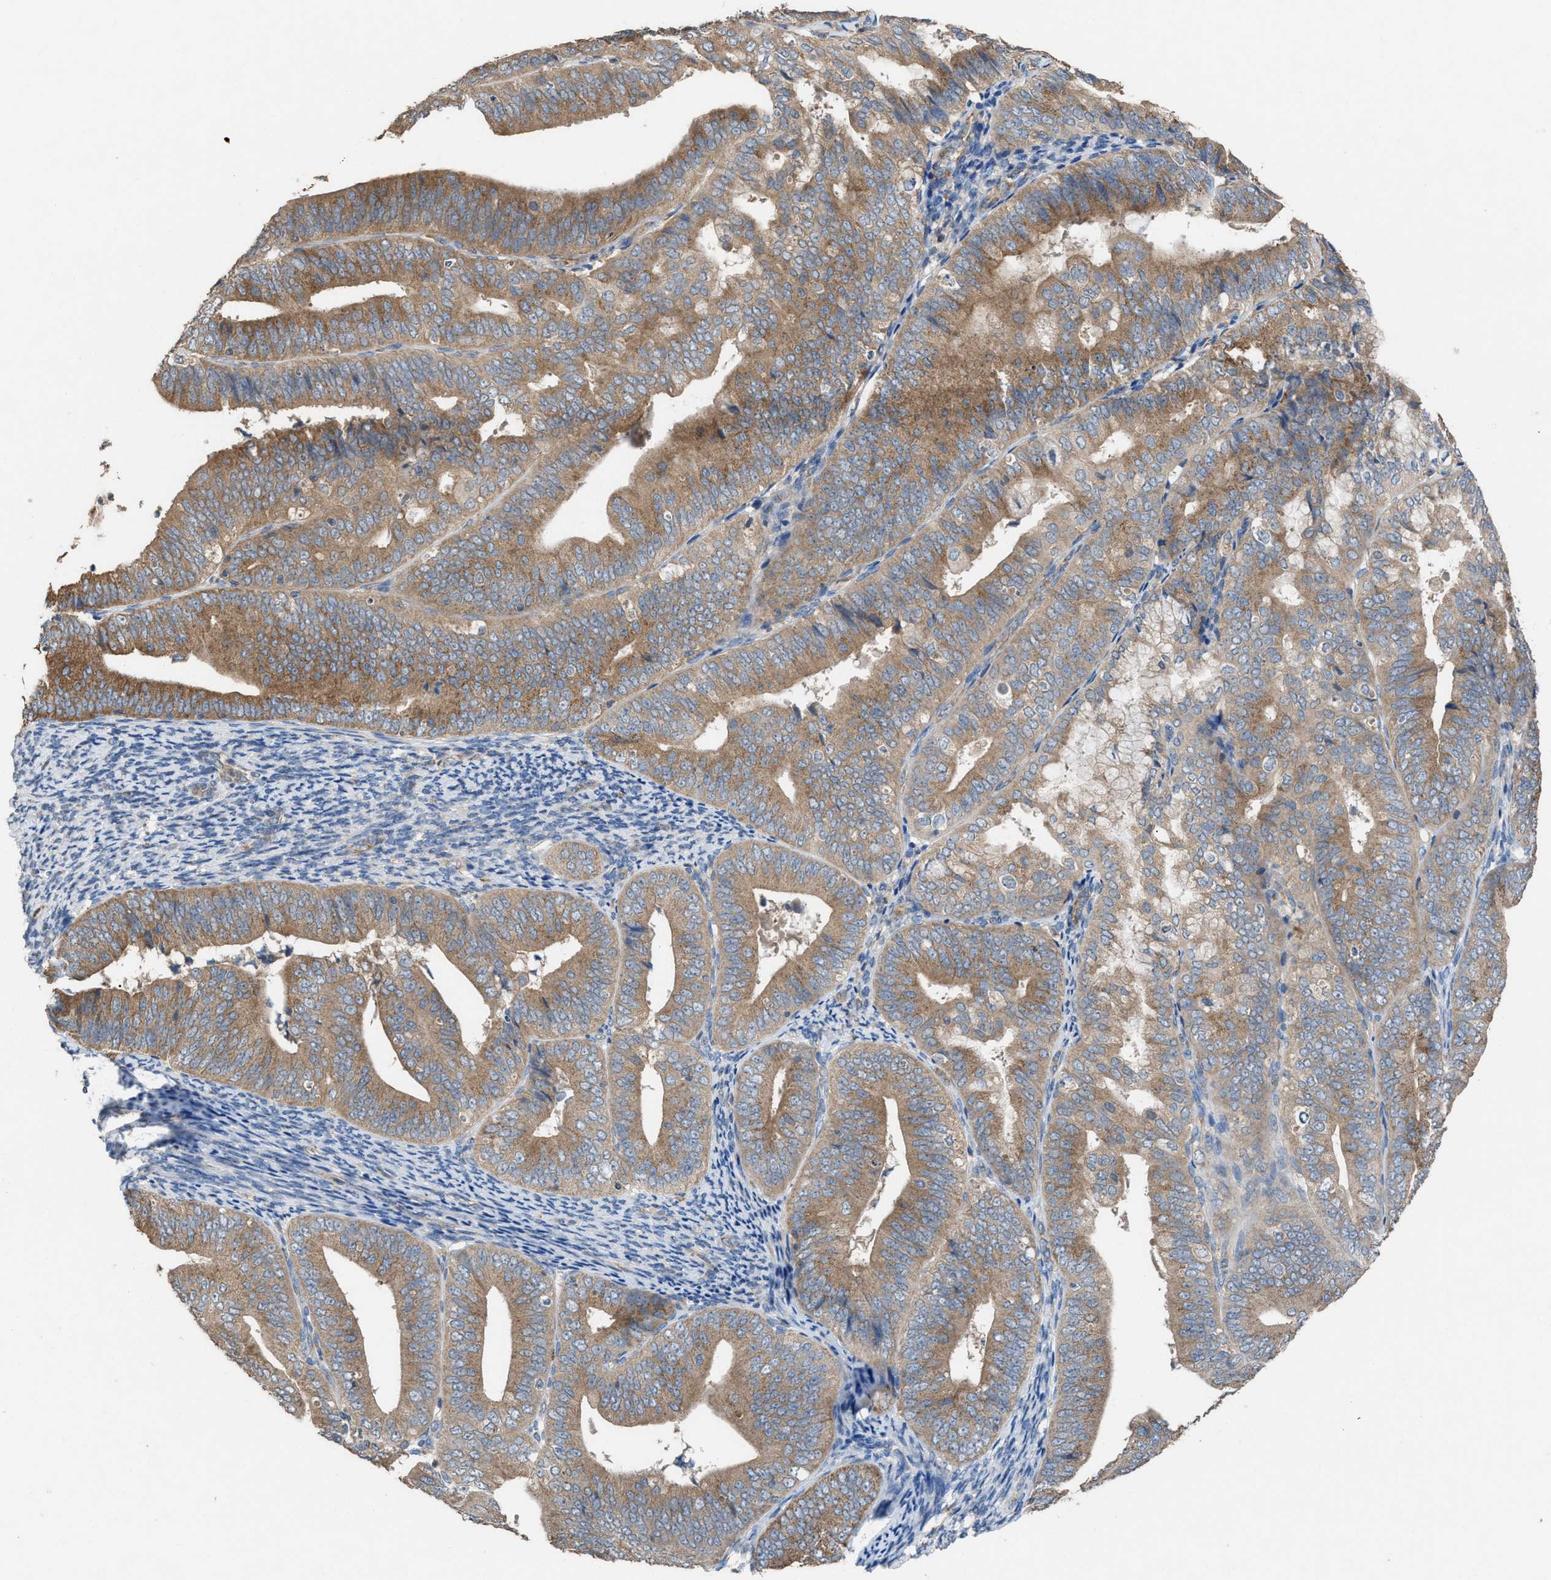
{"staining": {"intensity": "strong", "quantity": ">75%", "location": "cytoplasmic/membranous"}, "tissue": "endometrial cancer", "cell_type": "Tumor cells", "image_type": "cancer", "snomed": [{"axis": "morphology", "description": "Adenocarcinoma, NOS"}, {"axis": "topography", "description": "Endometrium"}], "caption": "IHC micrograph of human endometrial cancer (adenocarcinoma) stained for a protein (brown), which displays high levels of strong cytoplasmic/membranous expression in about >75% of tumor cells.", "gene": "TPK1", "patient": {"sex": "female", "age": 63}}